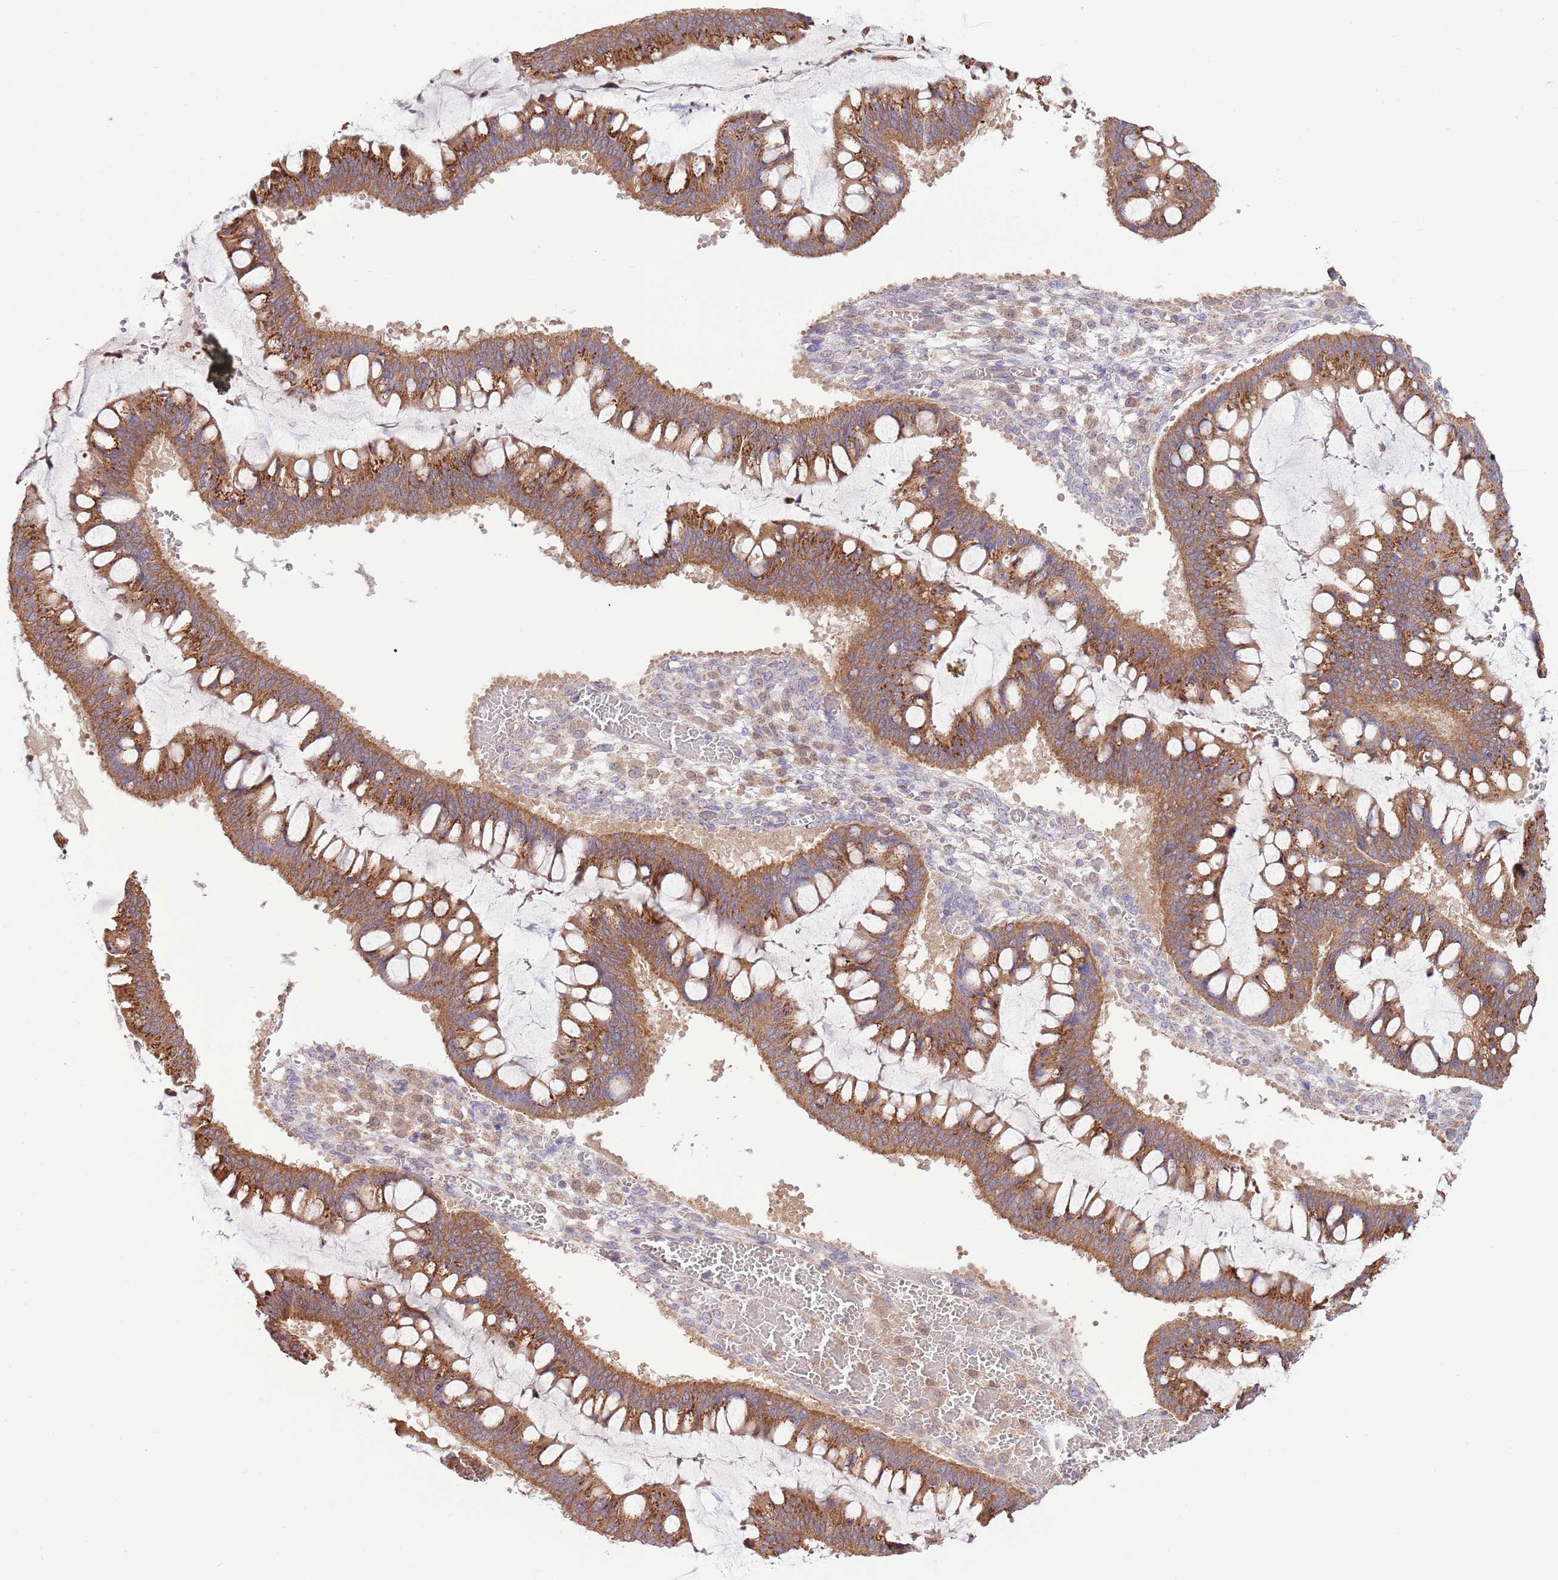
{"staining": {"intensity": "moderate", "quantity": ">75%", "location": "cytoplasmic/membranous"}, "tissue": "ovarian cancer", "cell_type": "Tumor cells", "image_type": "cancer", "snomed": [{"axis": "morphology", "description": "Cystadenocarcinoma, mucinous, NOS"}, {"axis": "topography", "description": "Ovary"}], "caption": "Ovarian mucinous cystadenocarcinoma stained with a protein marker reveals moderate staining in tumor cells.", "gene": "ARL2BP", "patient": {"sex": "female", "age": 73}}